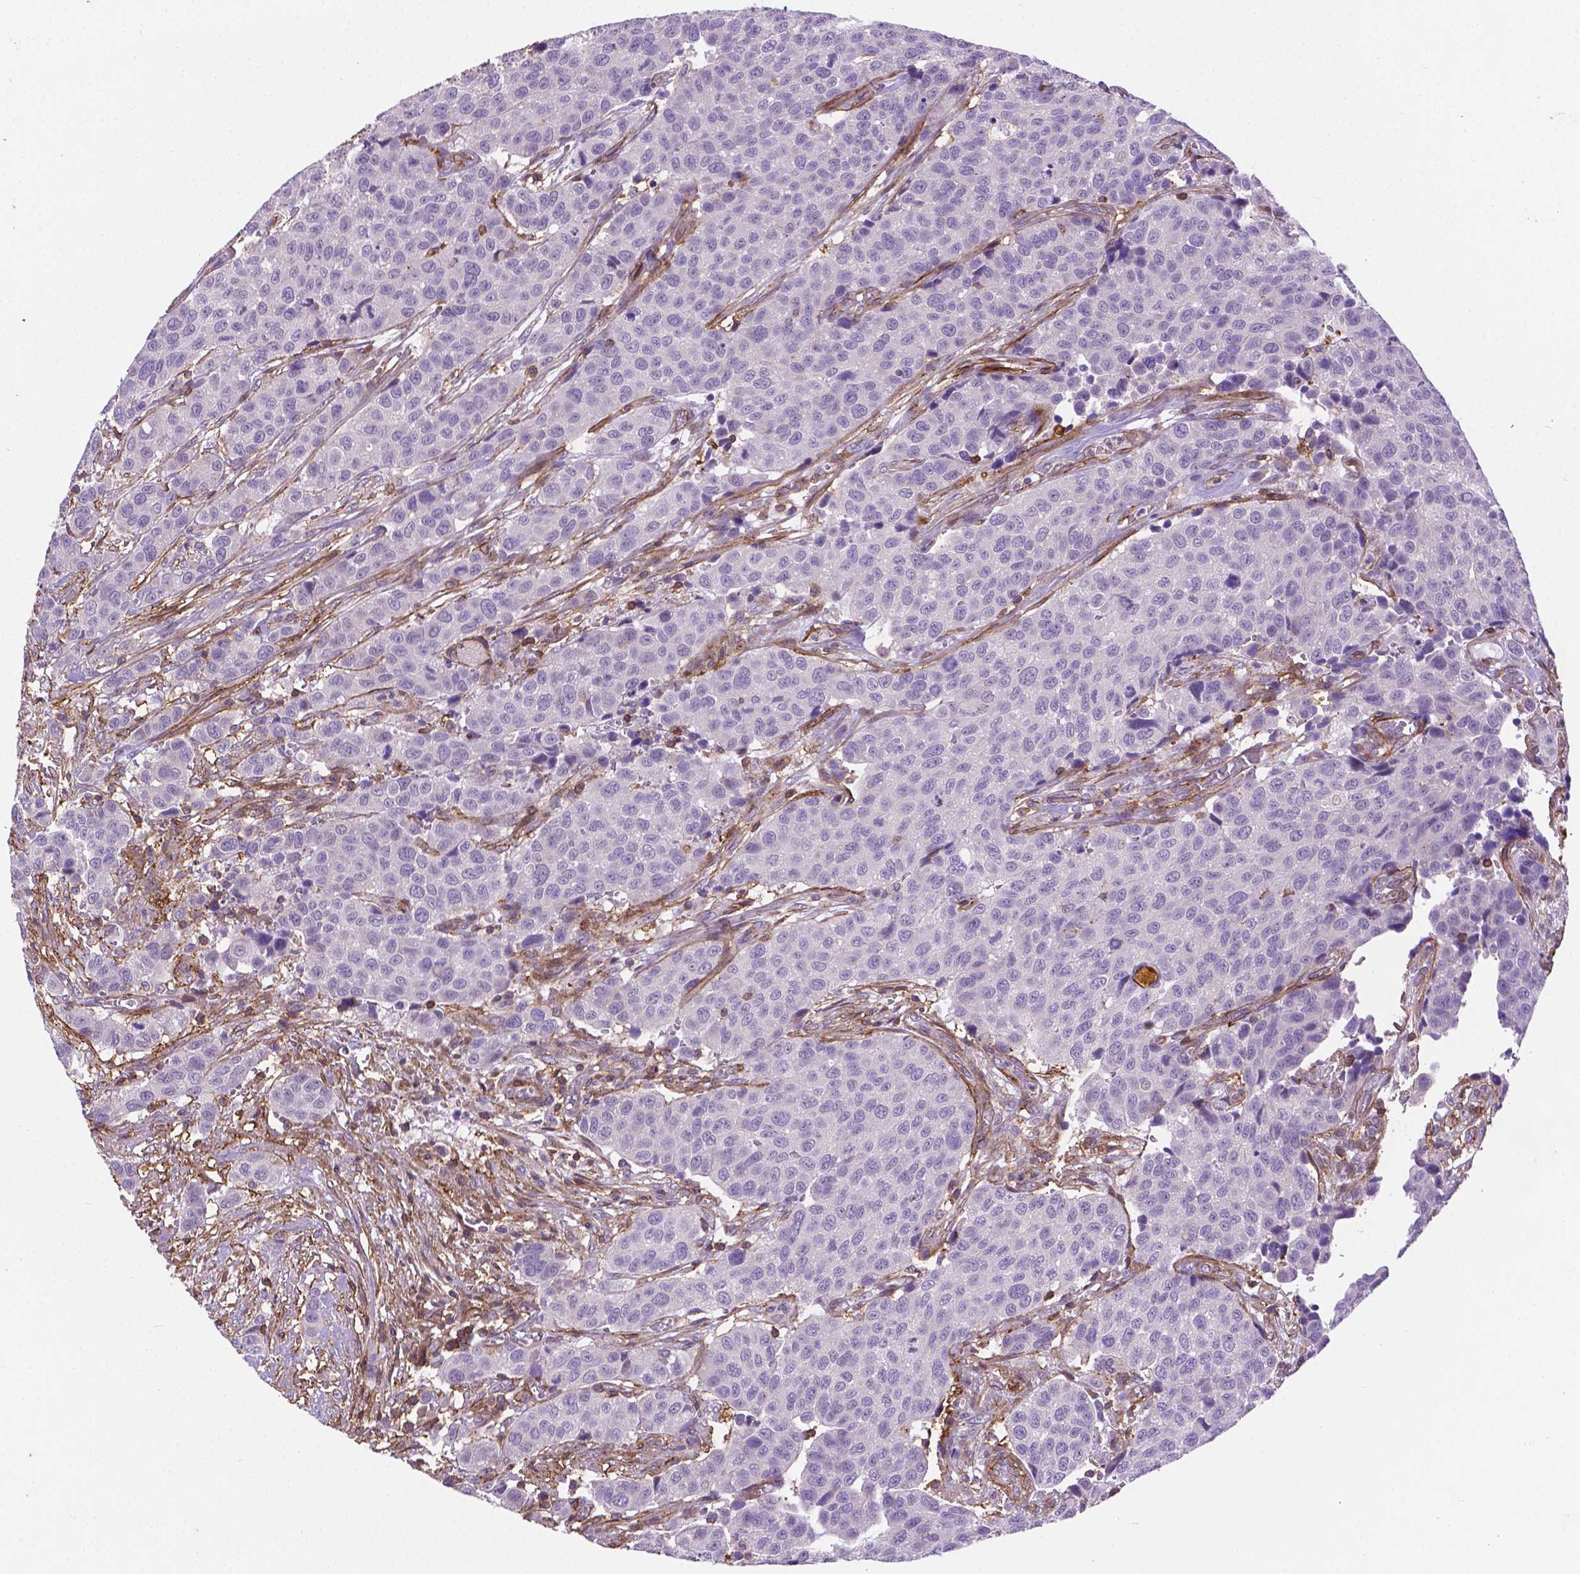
{"staining": {"intensity": "negative", "quantity": "none", "location": "none"}, "tissue": "urothelial cancer", "cell_type": "Tumor cells", "image_type": "cancer", "snomed": [{"axis": "morphology", "description": "Urothelial carcinoma, High grade"}, {"axis": "topography", "description": "Urinary bladder"}], "caption": "High power microscopy histopathology image of an immunohistochemistry (IHC) micrograph of urothelial carcinoma (high-grade), revealing no significant expression in tumor cells.", "gene": "ACAD10", "patient": {"sex": "female", "age": 58}}